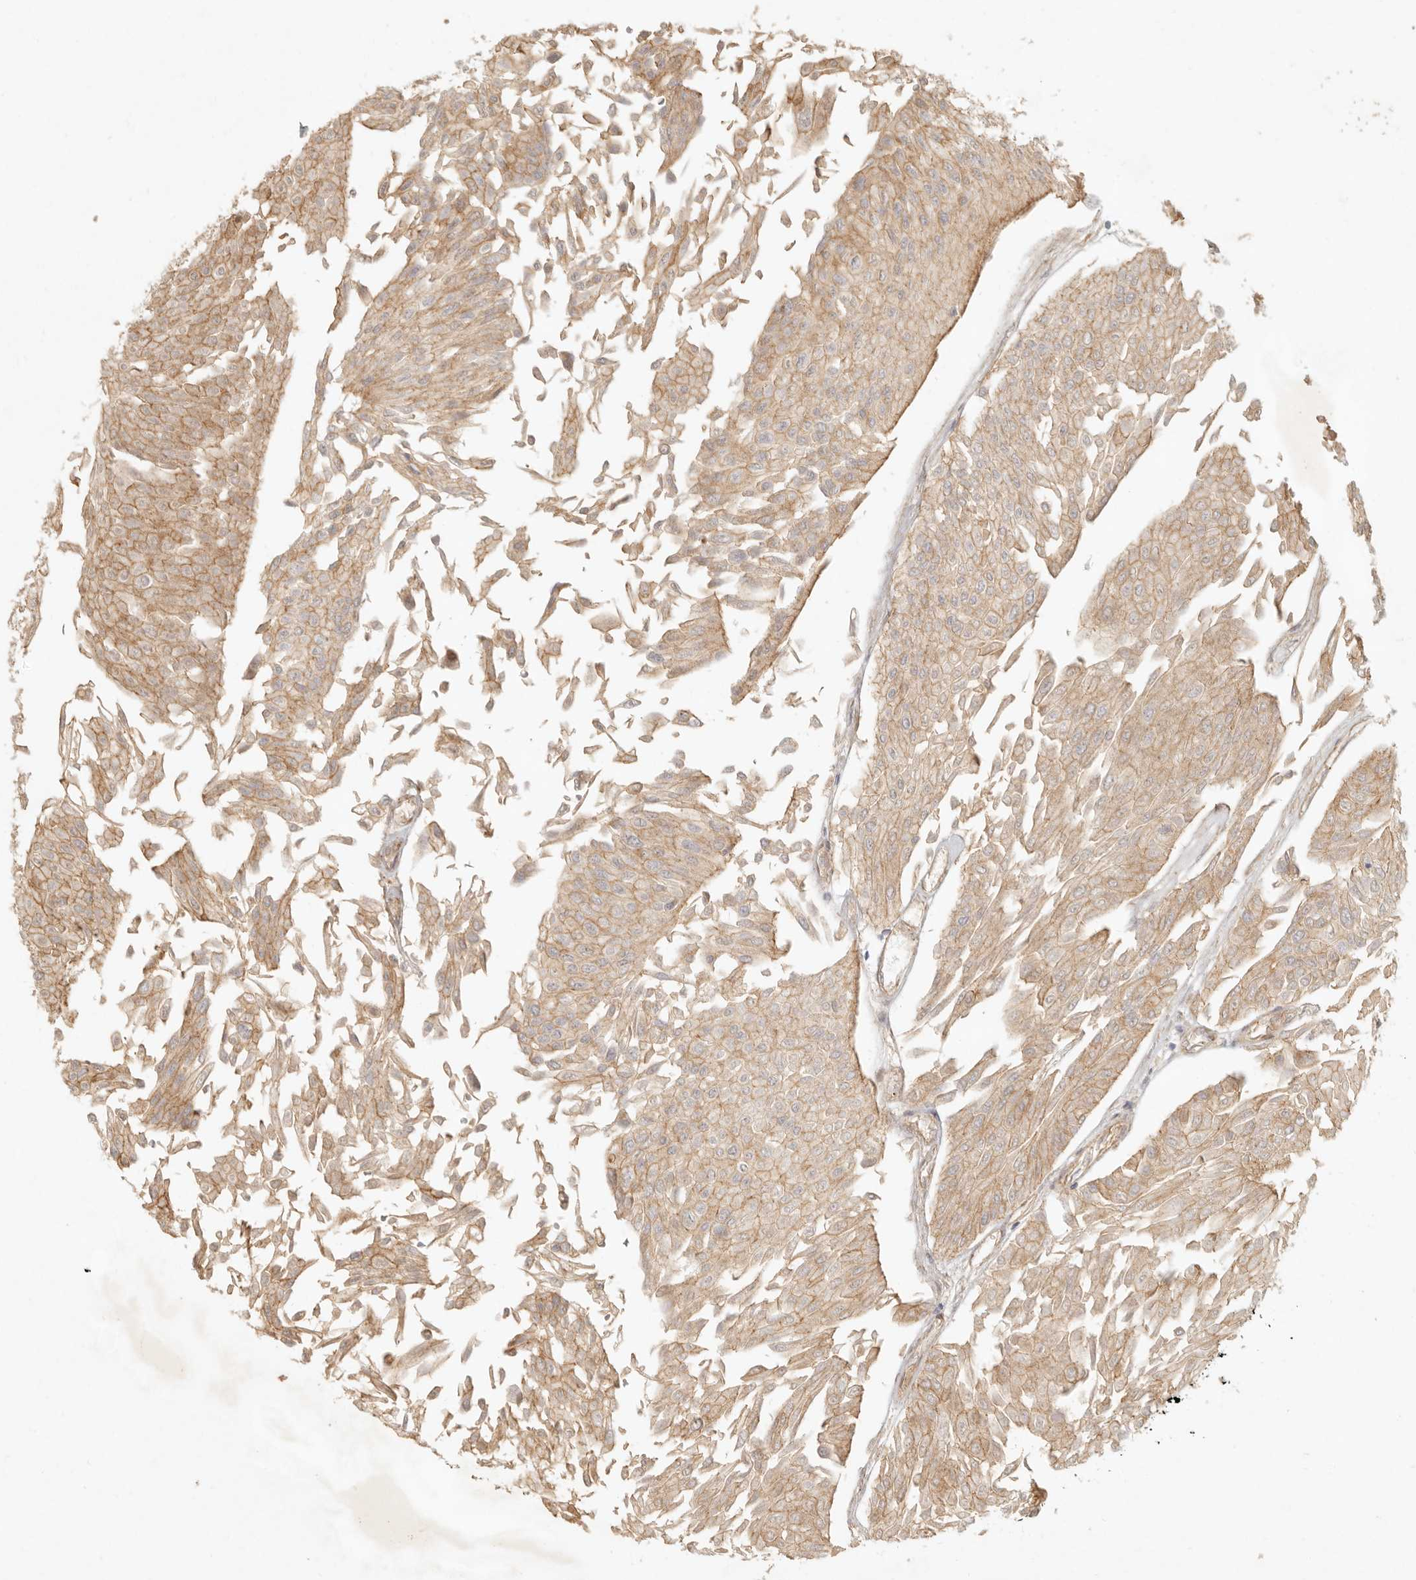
{"staining": {"intensity": "weak", "quantity": "25%-75%", "location": "cytoplasmic/membranous"}, "tissue": "urothelial cancer", "cell_type": "Tumor cells", "image_type": "cancer", "snomed": [{"axis": "morphology", "description": "Urothelial carcinoma, Low grade"}, {"axis": "topography", "description": "Urinary bladder"}], "caption": "Urothelial cancer was stained to show a protein in brown. There is low levels of weak cytoplasmic/membranous expression in approximately 25%-75% of tumor cells.", "gene": "KLHL38", "patient": {"sex": "male", "age": 67}}